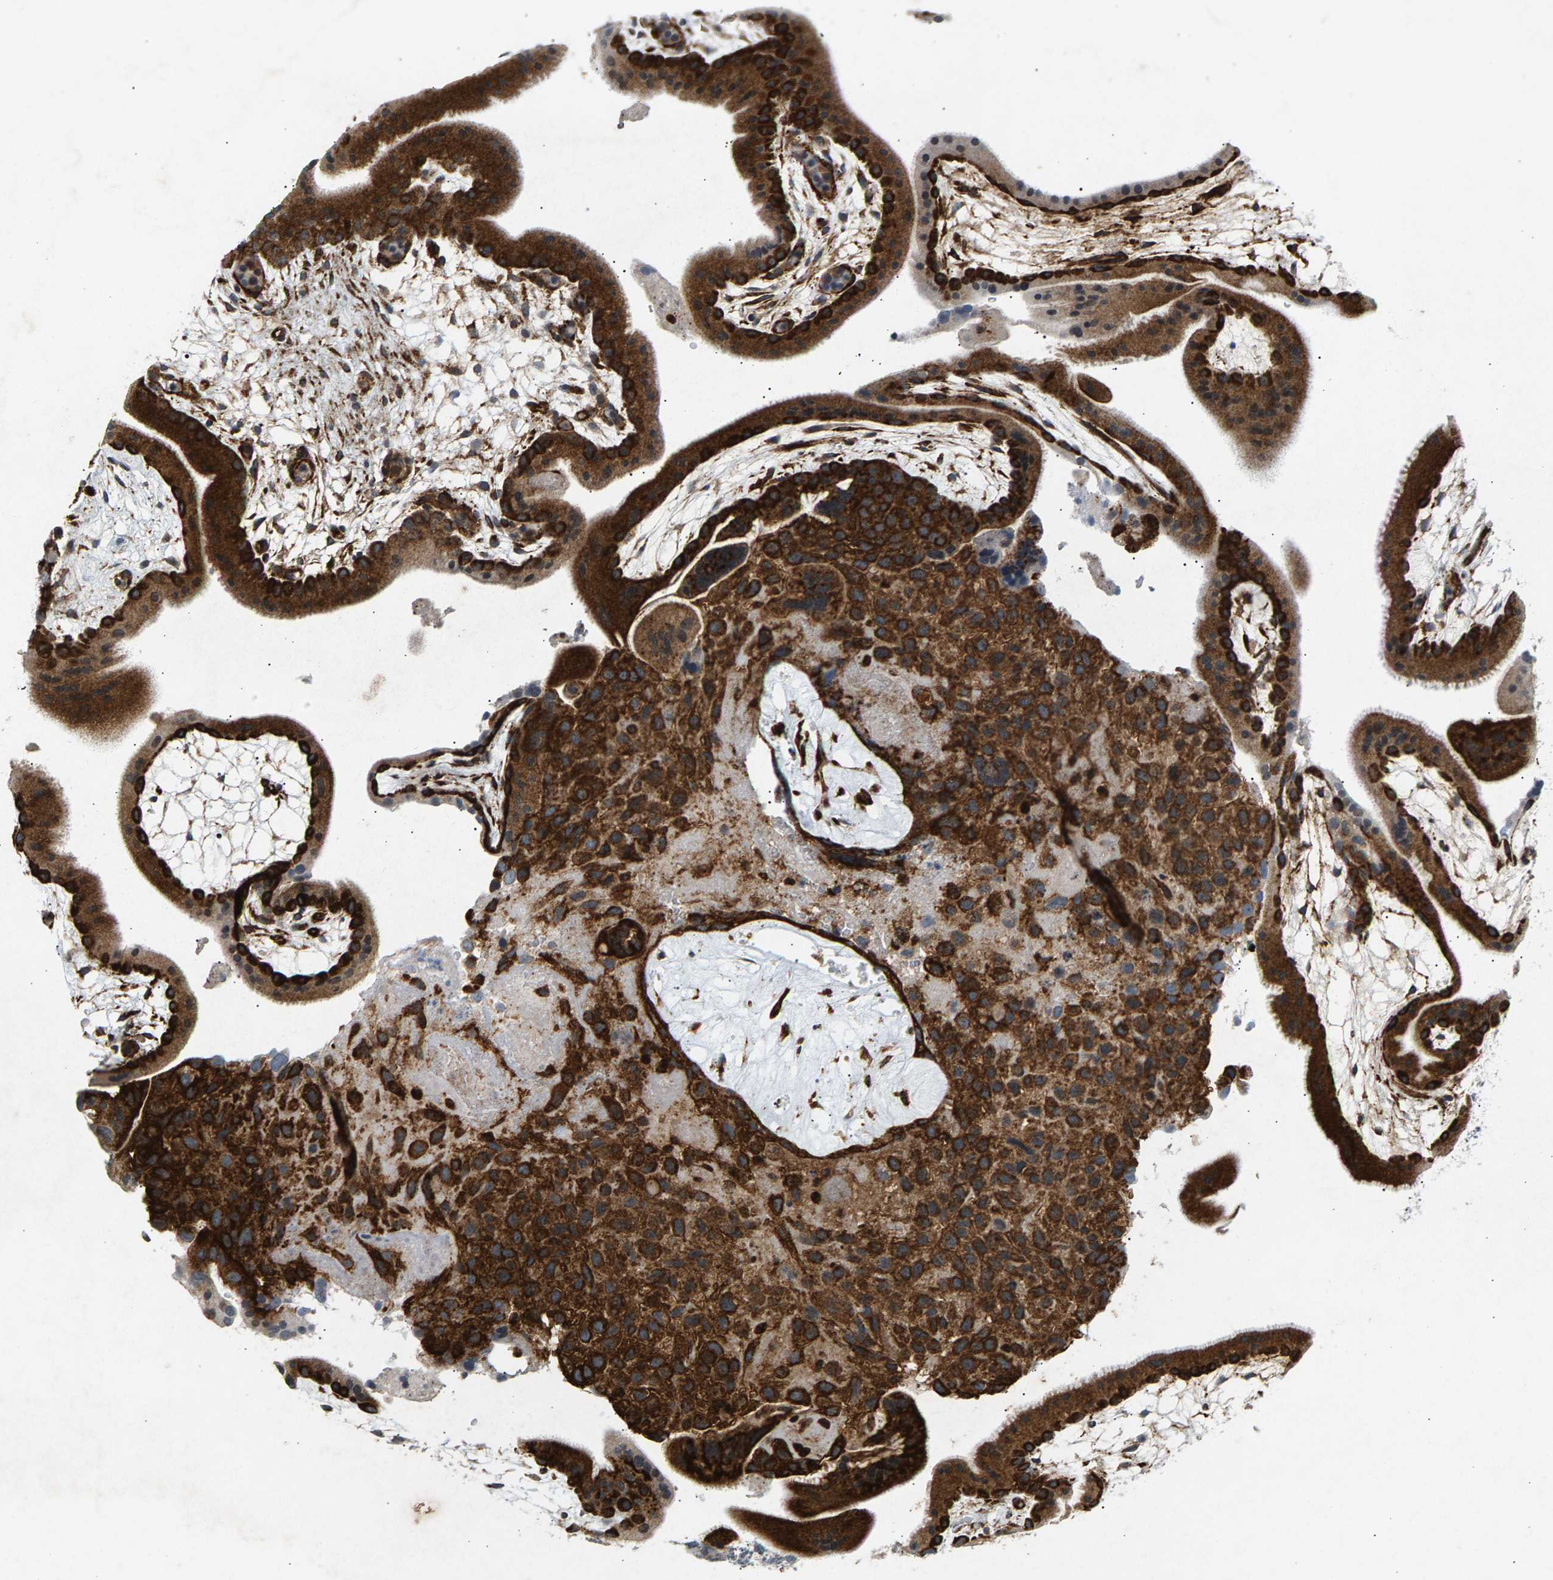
{"staining": {"intensity": "strong", "quantity": ">75%", "location": "cytoplasmic/membranous"}, "tissue": "placenta", "cell_type": "Trophoblastic cells", "image_type": "normal", "snomed": [{"axis": "morphology", "description": "Normal tissue, NOS"}, {"axis": "topography", "description": "Placenta"}], "caption": "Unremarkable placenta reveals strong cytoplasmic/membranous staining in approximately >75% of trophoblastic cells, visualized by immunohistochemistry. The protein of interest is stained brown, and the nuclei are stained in blue (DAB IHC with brightfield microscopy, high magnification).", "gene": "ZPR1", "patient": {"sex": "female", "age": 19}}